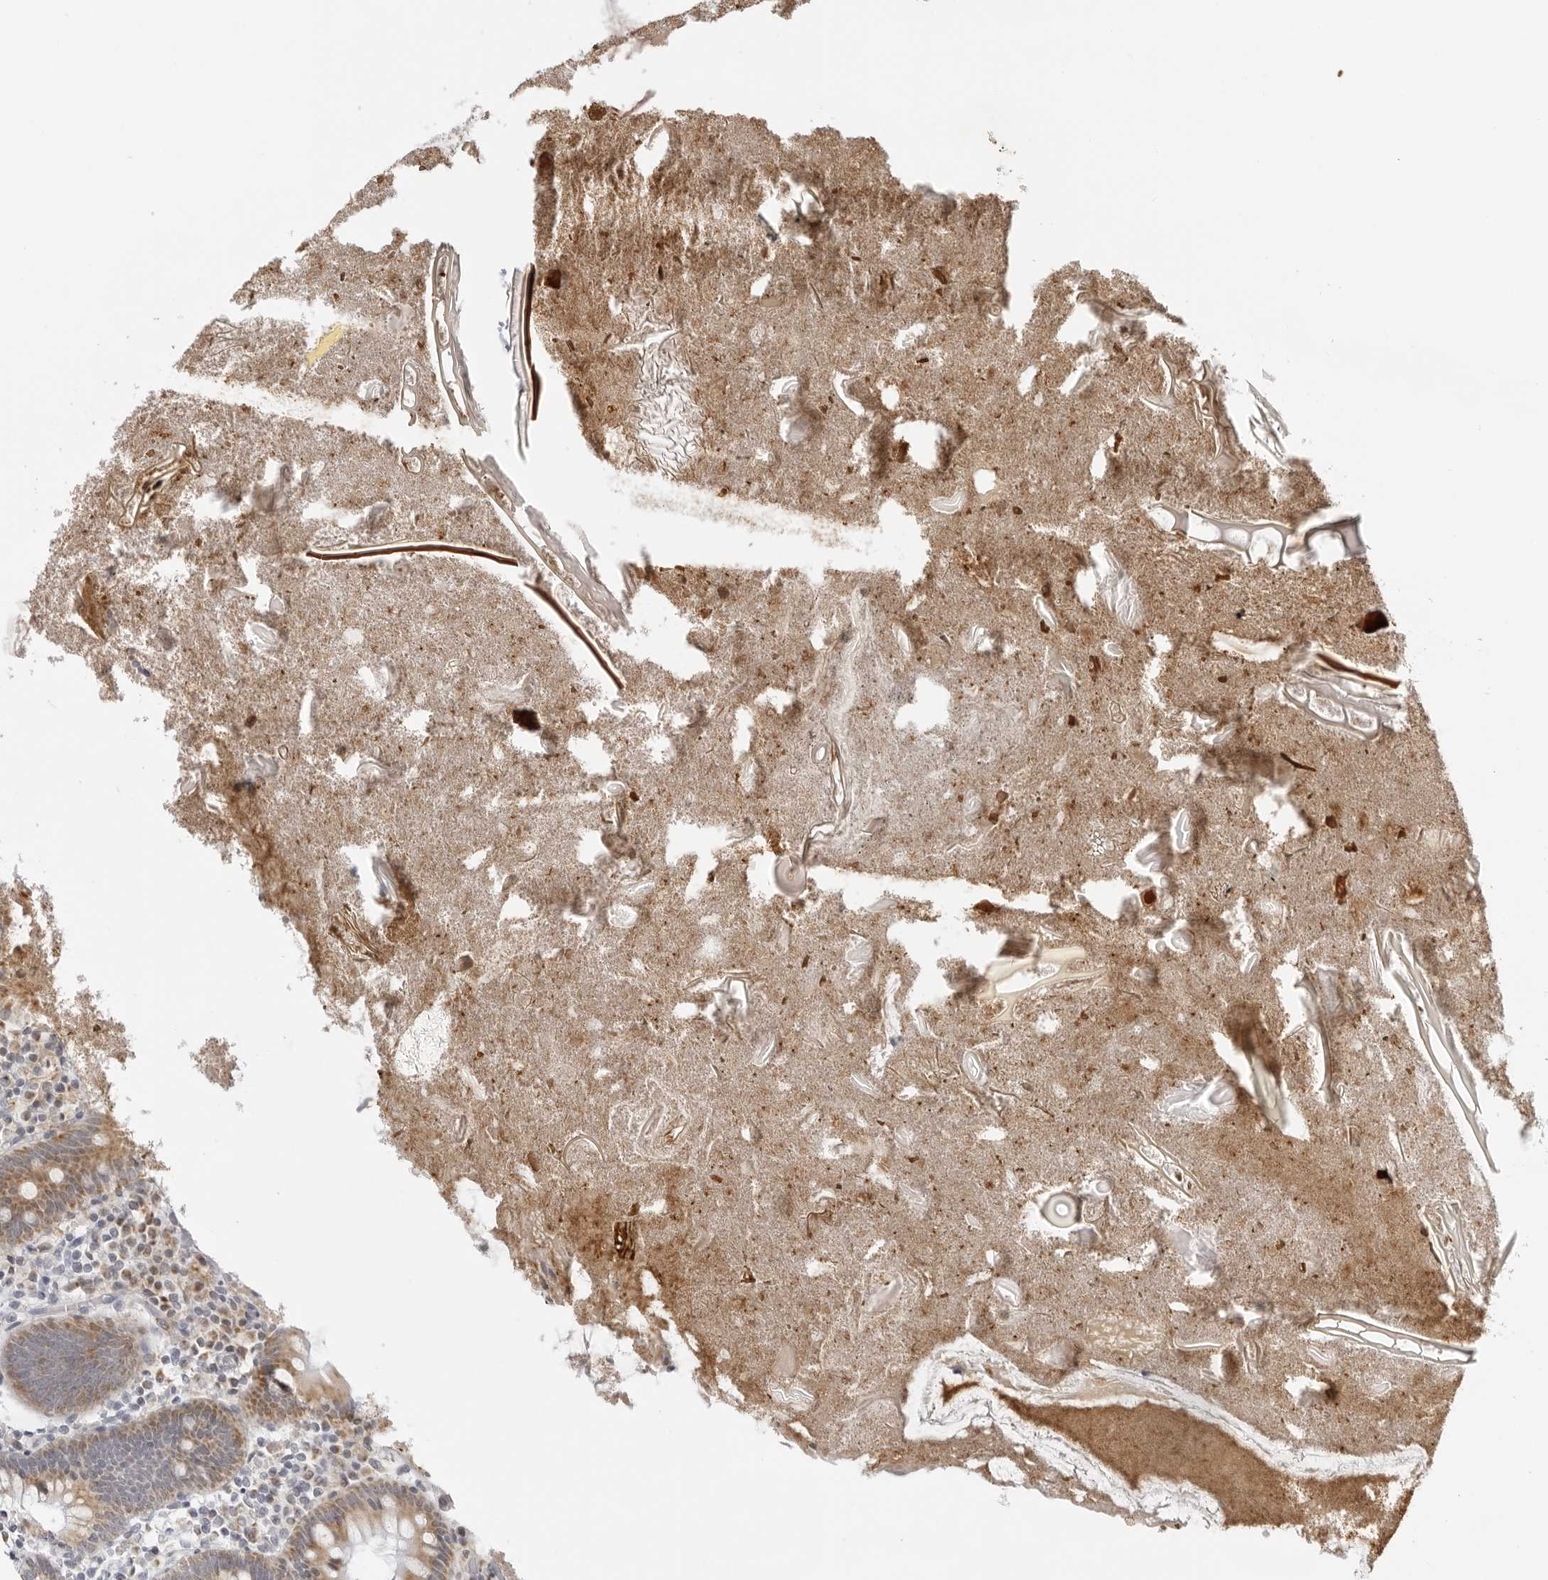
{"staining": {"intensity": "moderate", "quantity": ">75%", "location": "cytoplasmic/membranous"}, "tissue": "appendix", "cell_type": "Glandular cells", "image_type": "normal", "snomed": [{"axis": "morphology", "description": "Normal tissue, NOS"}, {"axis": "topography", "description": "Appendix"}], "caption": "Glandular cells display medium levels of moderate cytoplasmic/membranous positivity in approximately >75% of cells in normal human appendix.", "gene": "CIART", "patient": {"sex": "female", "age": 17}}